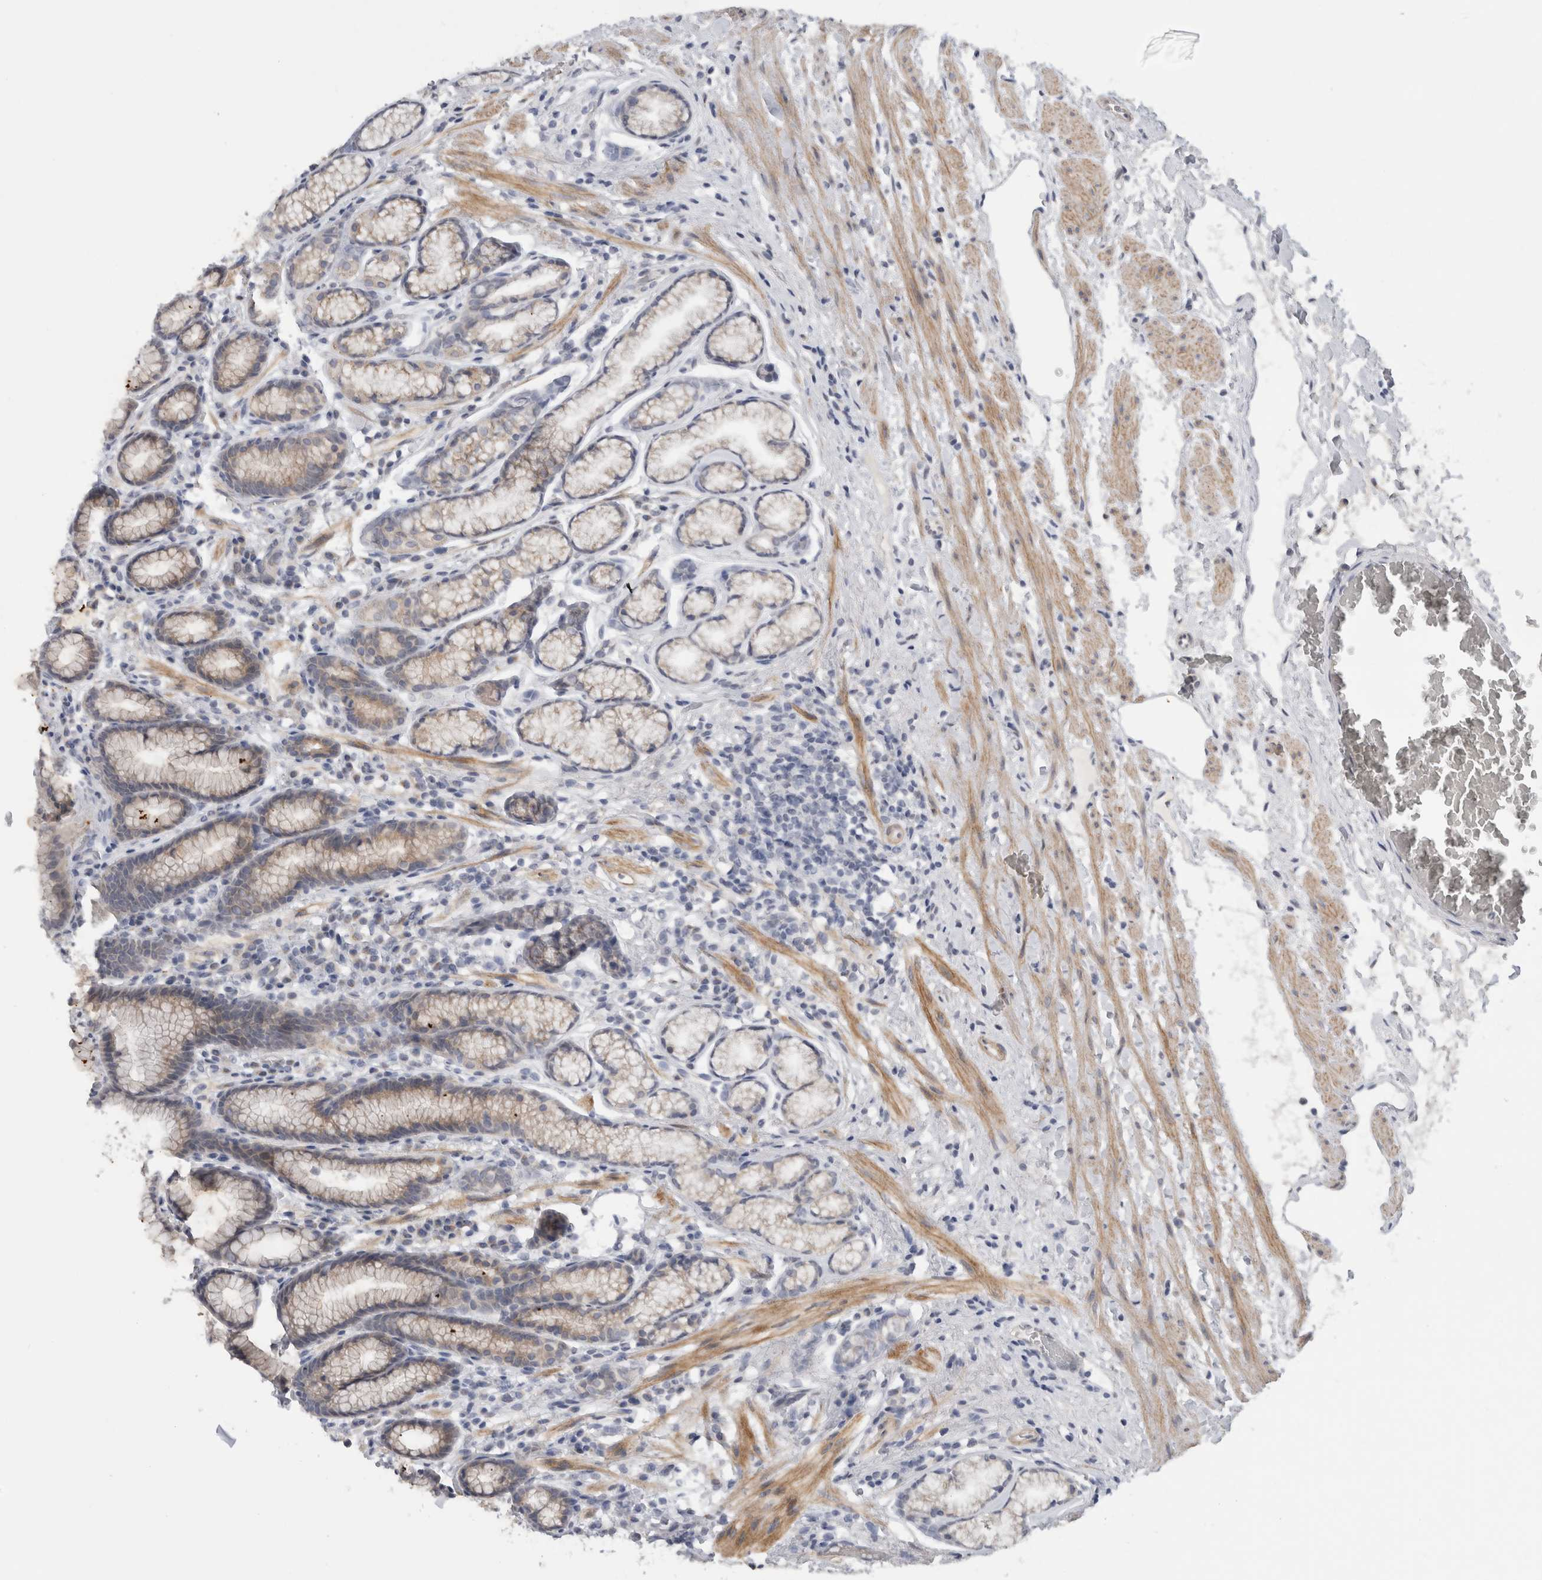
{"staining": {"intensity": "moderate", "quantity": "25%-75%", "location": "cytoplasmic/membranous"}, "tissue": "stomach", "cell_type": "Glandular cells", "image_type": "normal", "snomed": [{"axis": "morphology", "description": "Normal tissue, NOS"}, {"axis": "topography", "description": "Stomach"}], "caption": "Stomach stained for a protein (brown) shows moderate cytoplasmic/membranous positive staining in about 25%-75% of glandular cells.", "gene": "MGAT1", "patient": {"sex": "male", "age": 42}}